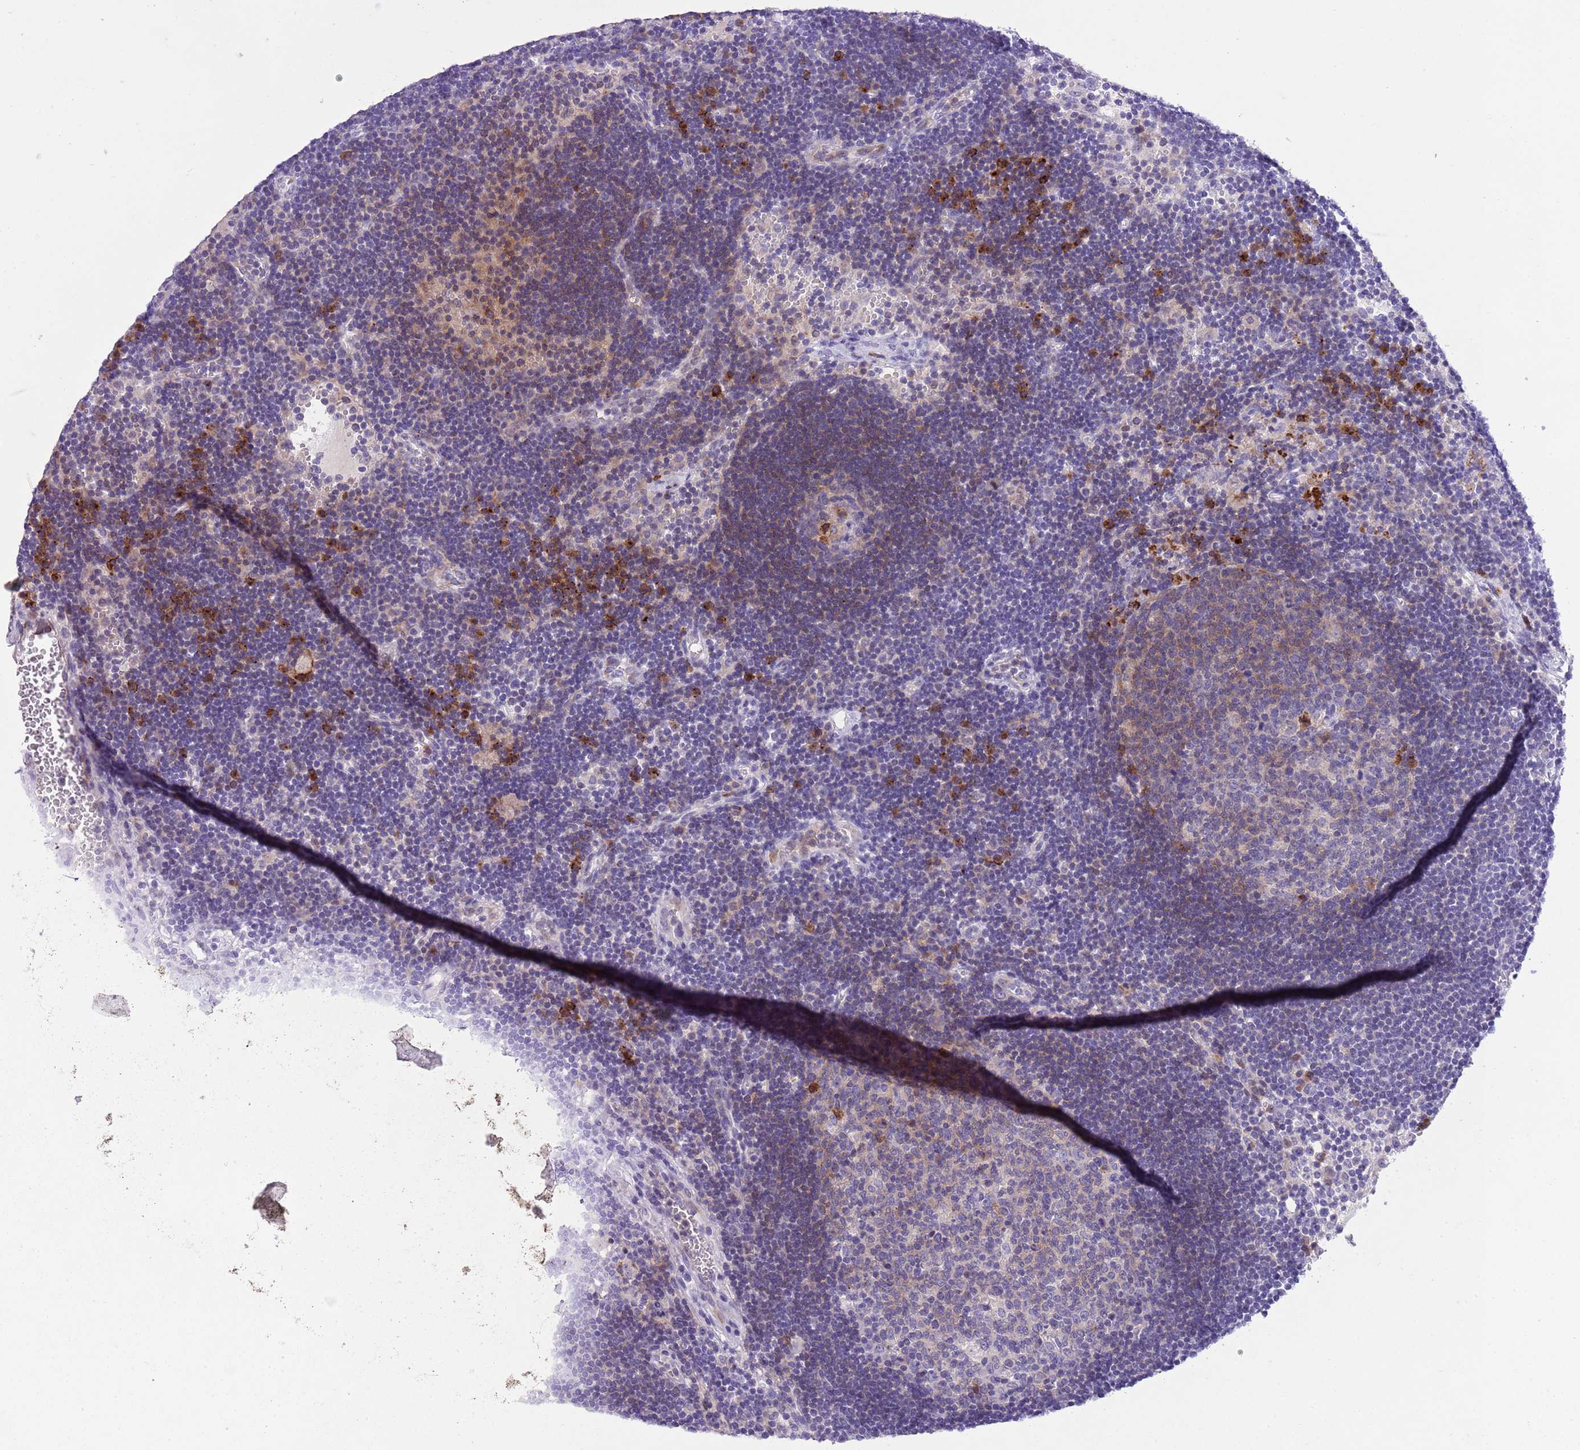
{"staining": {"intensity": "weak", "quantity": "<25%", "location": "cytoplasmic/membranous"}, "tissue": "lymph node", "cell_type": "Germinal center cells", "image_type": "normal", "snomed": [{"axis": "morphology", "description": "Normal tissue, NOS"}, {"axis": "topography", "description": "Lymph node"}], "caption": "An image of human lymph node is negative for staining in germinal center cells. The staining was performed using DAB (3,3'-diaminobenzidine) to visualize the protein expression in brown, while the nuclei were stained in blue with hematoxylin (Magnification: 20x).", "gene": "CLEC2A", "patient": {"sex": "male", "age": 62}}